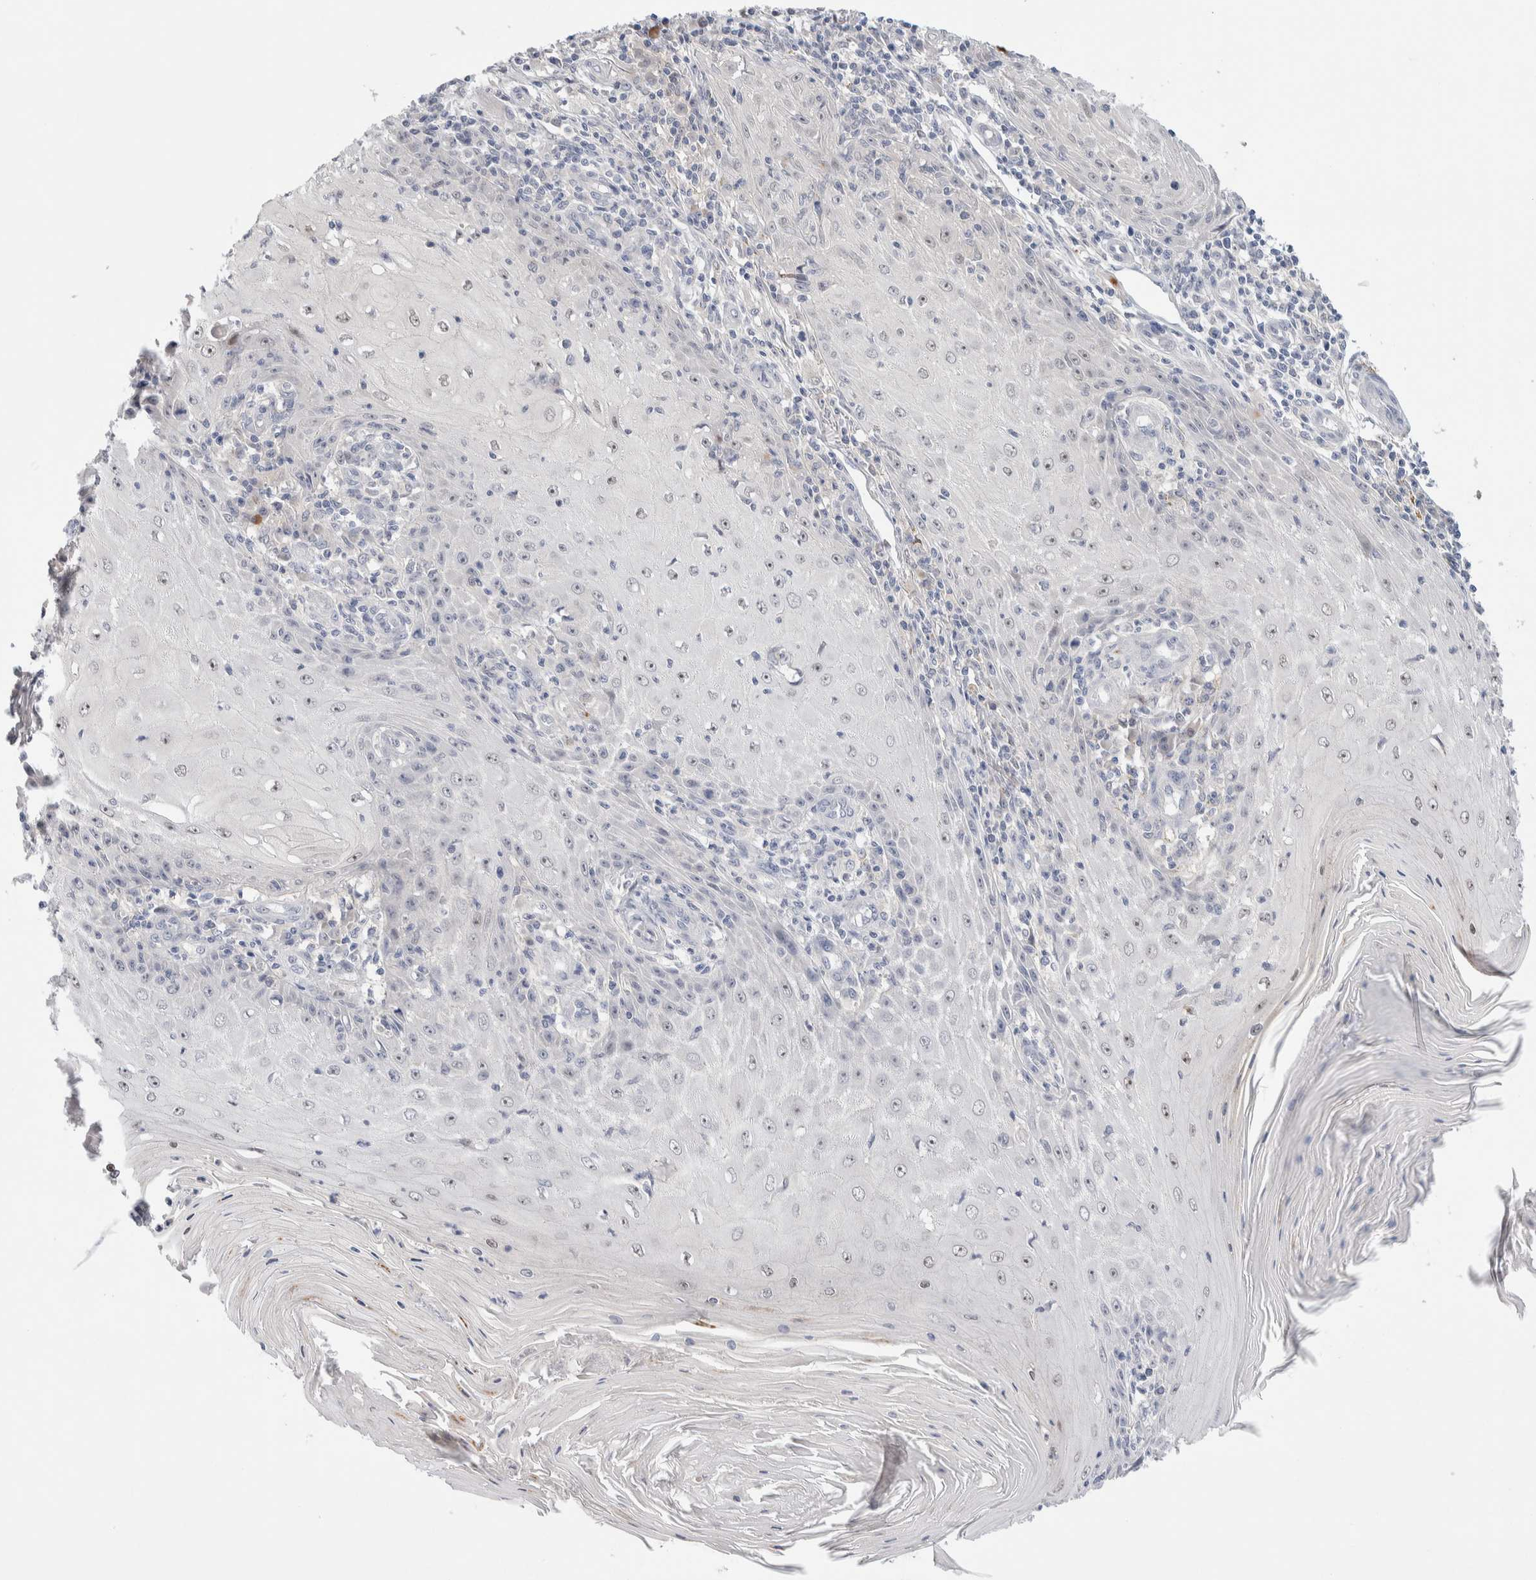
{"staining": {"intensity": "moderate", "quantity": "<25%", "location": "nuclear"}, "tissue": "skin cancer", "cell_type": "Tumor cells", "image_type": "cancer", "snomed": [{"axis": "morphology", "description": "Squamous cell carcinoma, NOS"}, {"axis": "topography", "description": "Skin"}], "caption": "Immunohistochemistry staining of skin cancer, which demonstrates low levels of moderate nuclear positivity in approximately <25% of tumor cells indicating moderate nuclear protein expression. The staining was performed using DAB (brown) for protein detection and nuclei were counterstained in hematoxylin (blue).", "gene": "DNAJB6", "patient": {"sex": "female", "age": 73}}